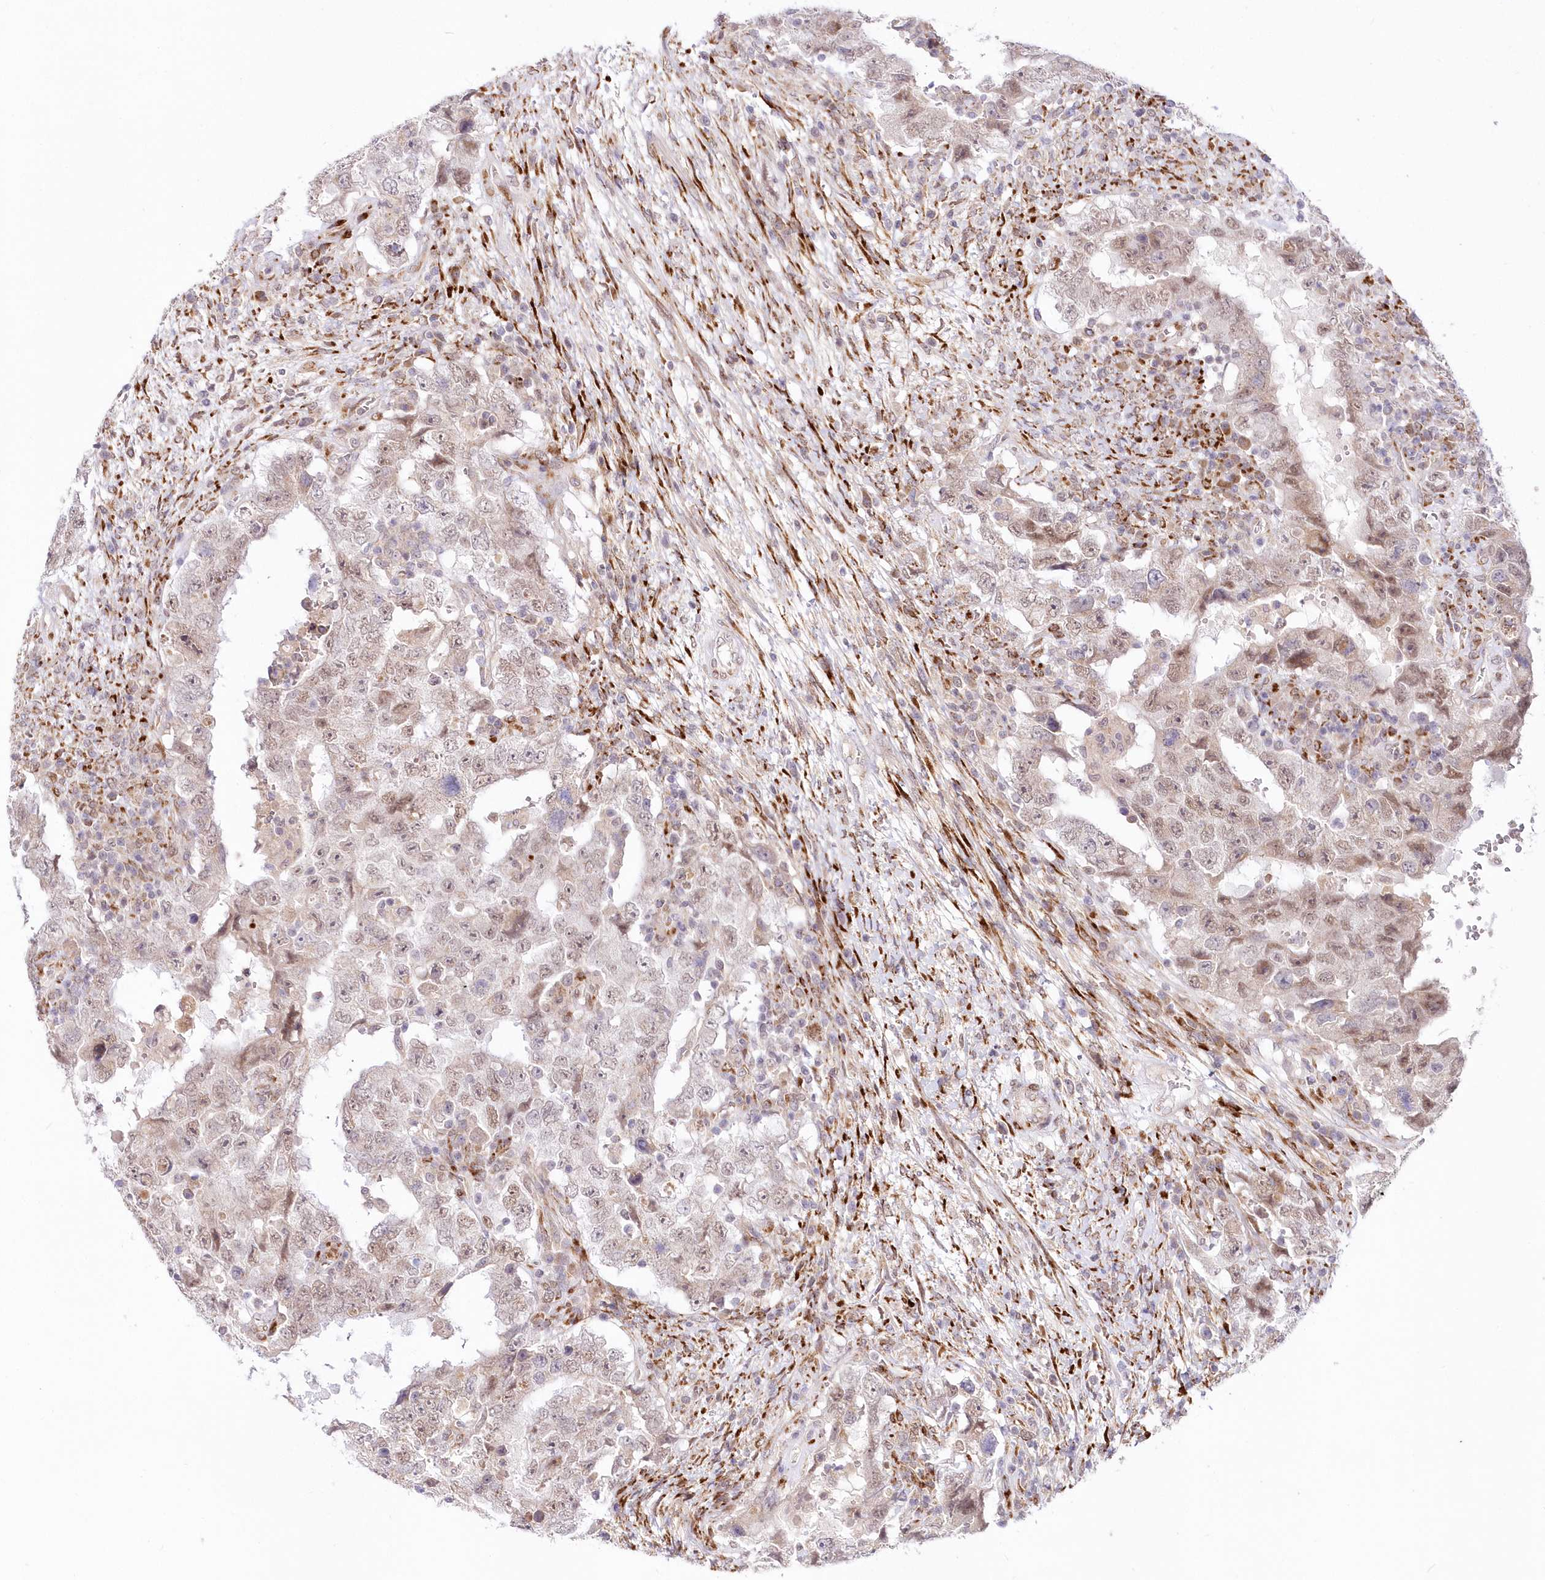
{"staining": {"intensity": "weak", "quantity": "<25%", "location": "nuclear"}, "tissue": "testis cancer", "cell_type": "Tumor cells", "image_type": "cancer", "snomed": [{"axis": "morphology", "description": "Carcinoma, Embryonal, NOS"}, {"axis": "topography", "description": "Testis"}], "caption": "Micrograph shows no protein expression in tumor cells of testis cancer tissue.", "gene": "LDB1", "patient": {"sex": "male", "age": 26}}